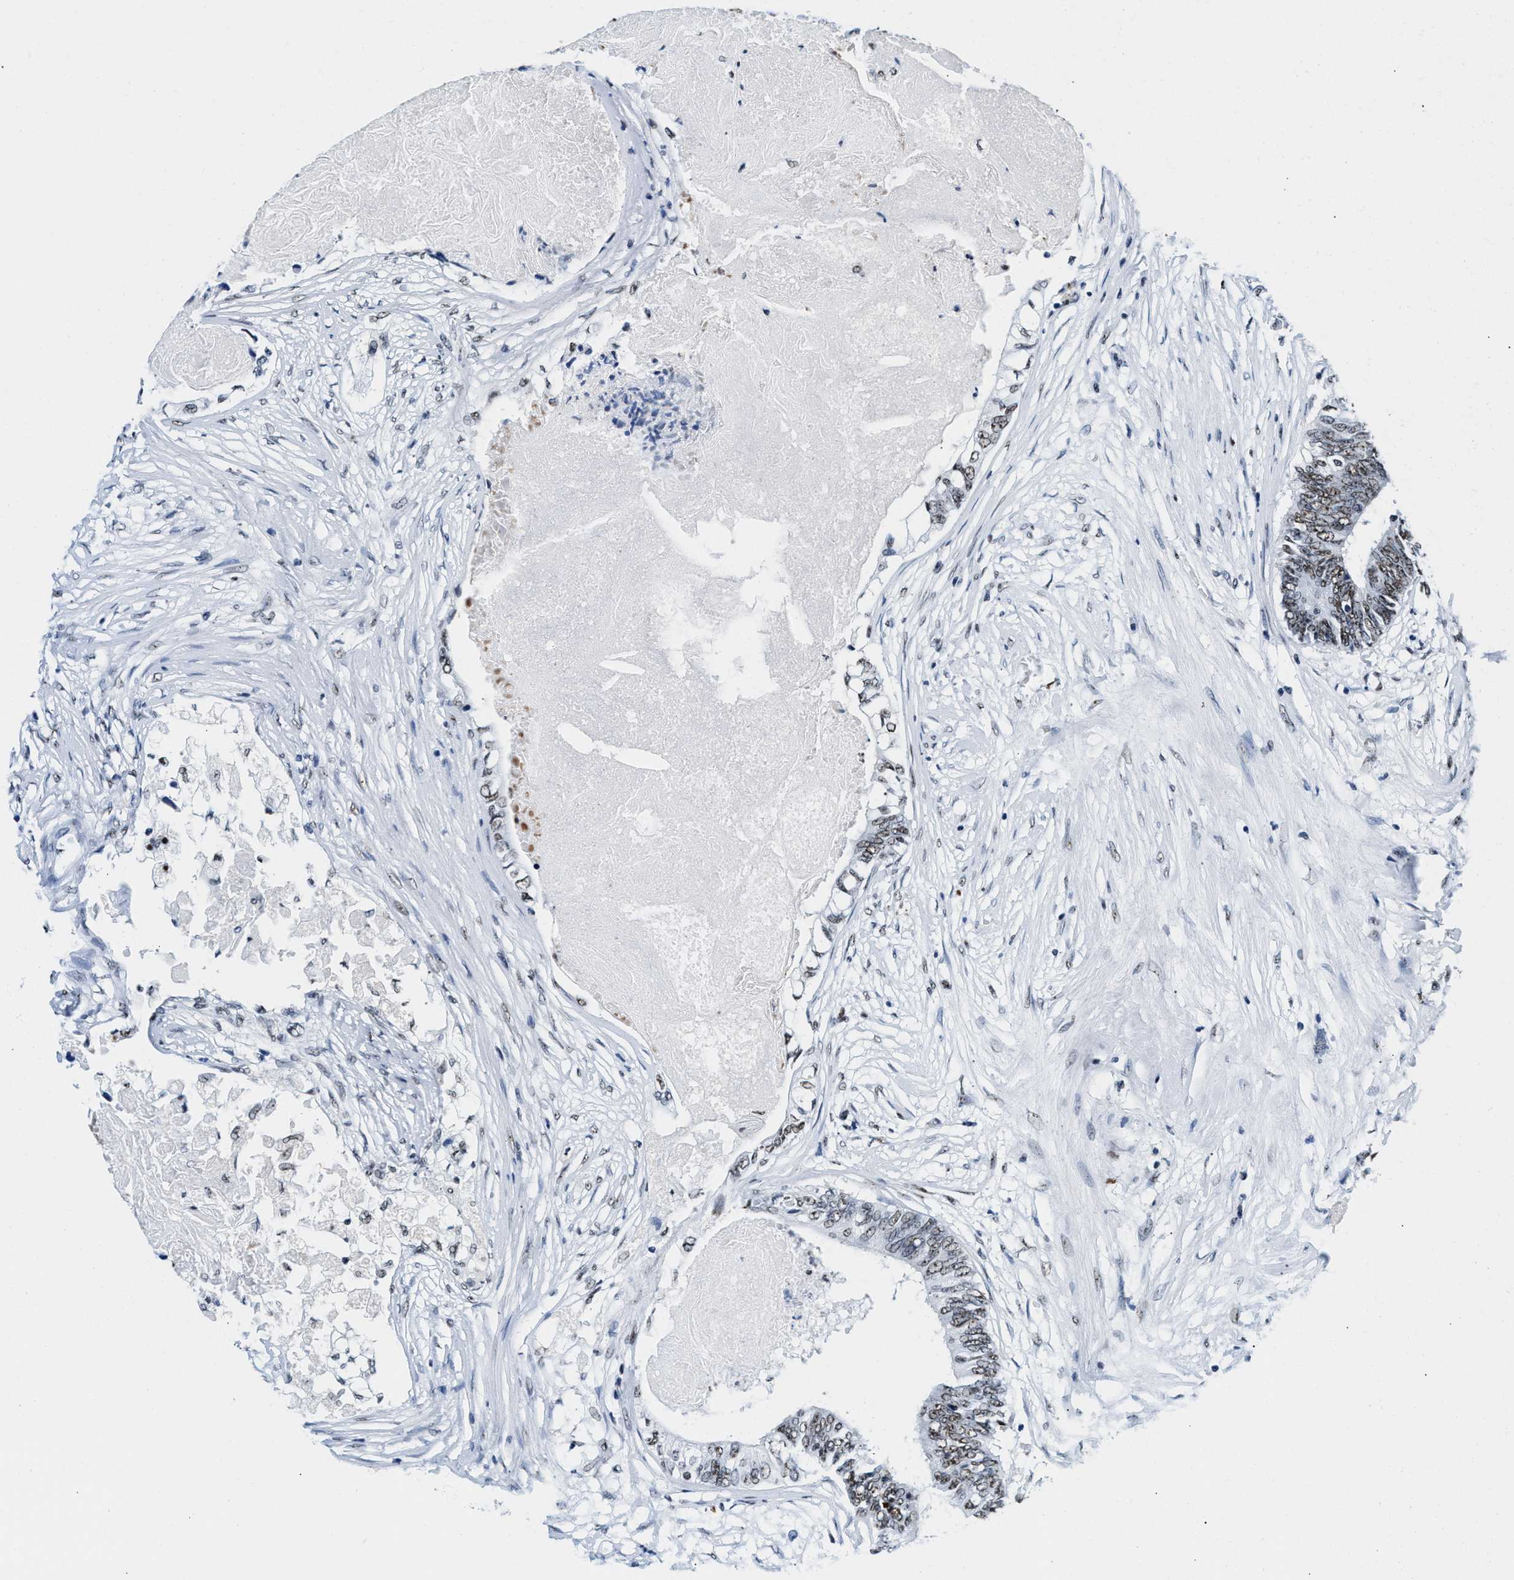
{"staining": {"intensity": "moderate", "quantity": ">75%", "location": "nuclear"}, "tissue": "colorectal cancer", "cell_type": "Tumor cells", "image_type": "cancer", "snomed": [{"axis": "morphology", "description": "Adenocarcinoma, NOS"}, {"axis": "topography", "description": "Rectum"}], "caption": "Immunohistochemistry (IHC) of human colorectal cancer (adenocarcinoma) reveals medium levels of moderate nuclear staining in about >75% of tumor cells.", "gene": "RAD50", "patient": {"sex": "male", "age": 63}}